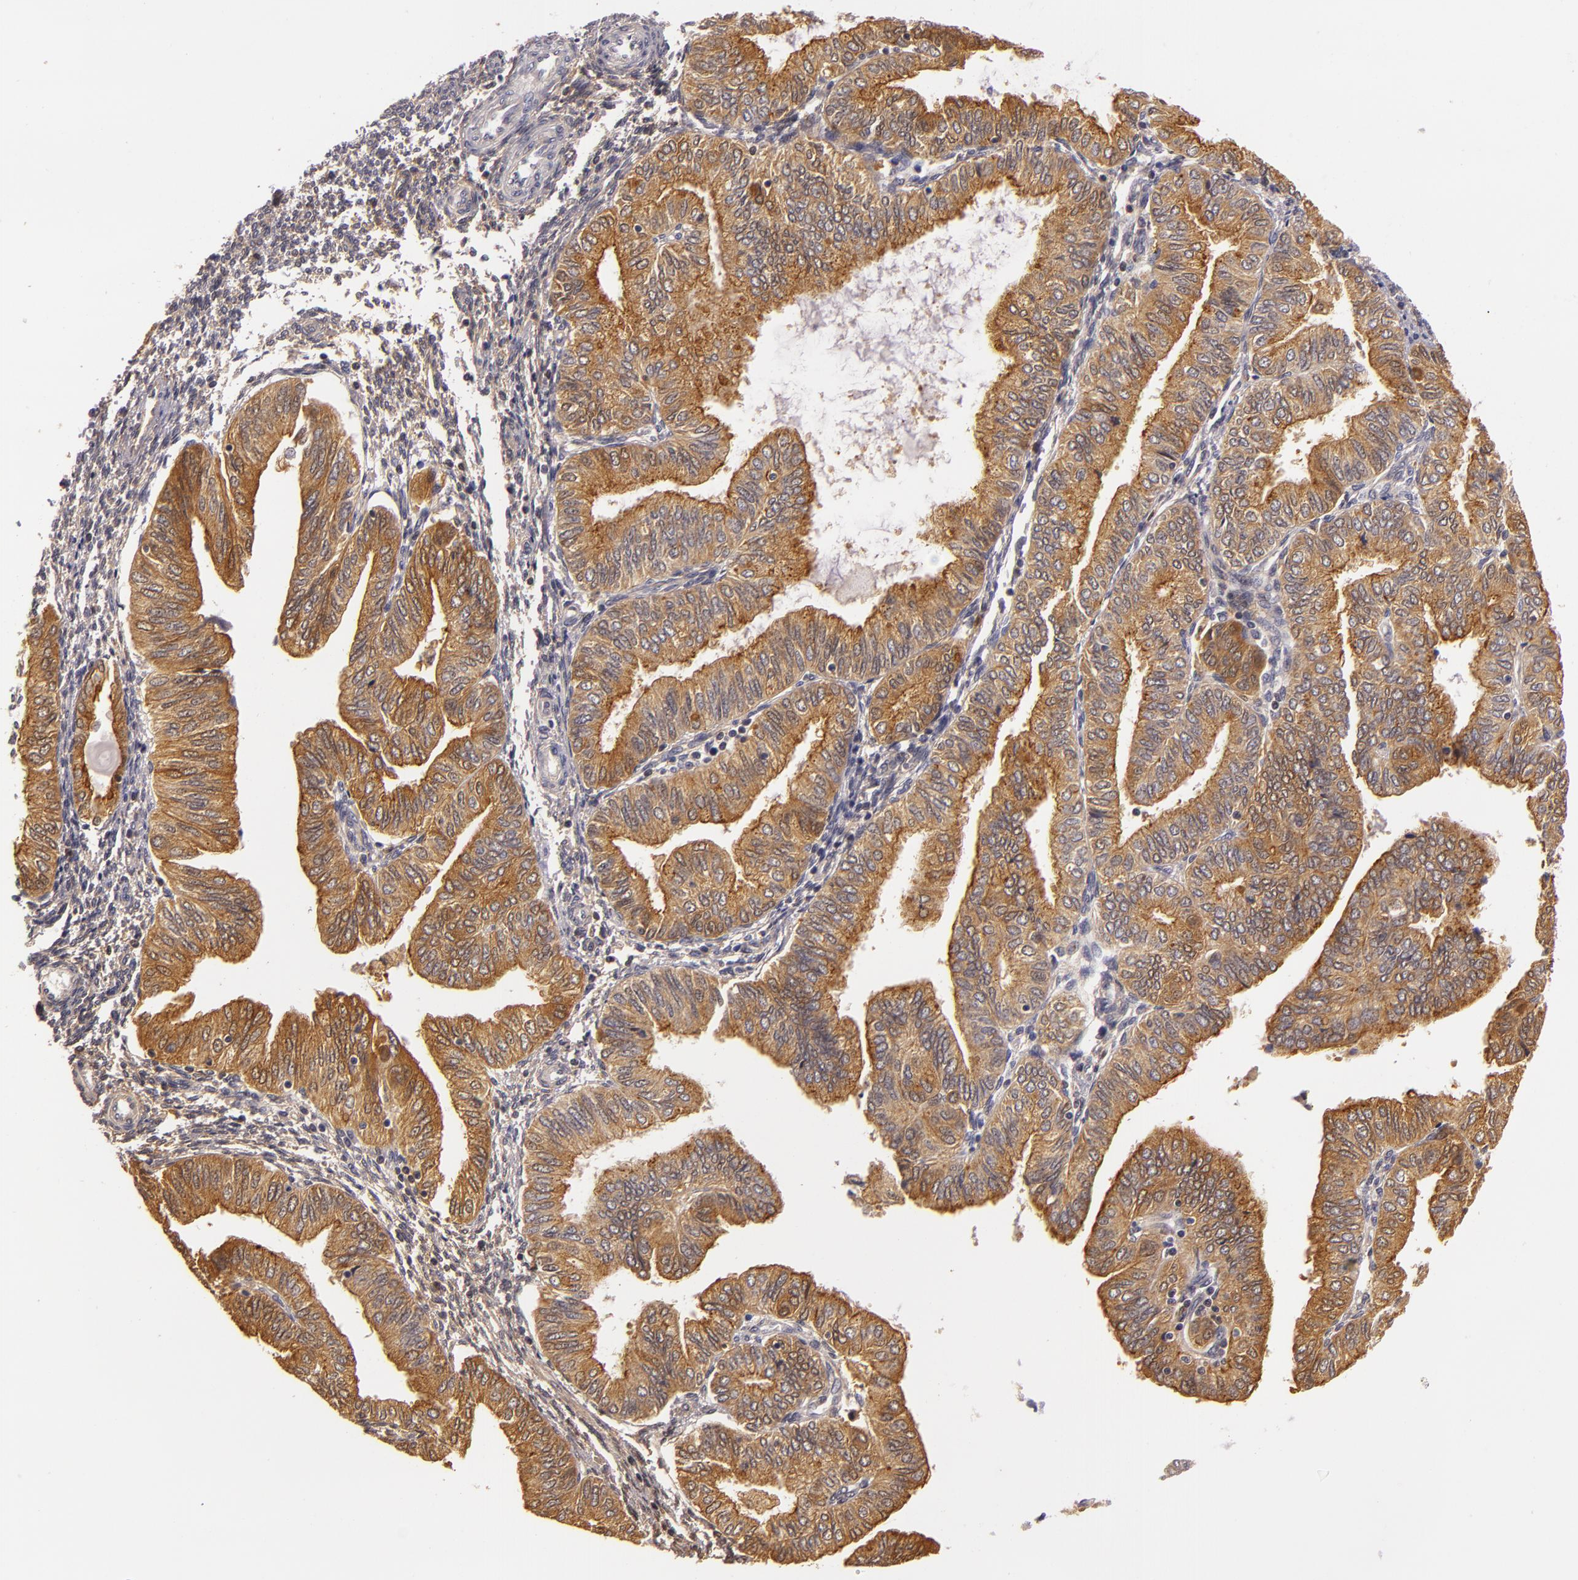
{"staining": {"intensity": "strong", "quantity": ">75%", "location": "nuclear"}, "tissue": "endometrial cancer", "cell_type": "Tumor cells", "image_type": "cancer", "snomed": [{"axis": "morphology", "description": "Adenocarcinoma, NOS"}, {"axis": "topography", "description": "Endometrium"}], "caption": "The micrograph exhibits a brown stain indicating the presence of a protein in the nuclear of tumor cells in endometrial adenocarcinoma.", "gene": "TOM1", "patient": {"sex": "female", "age": 51}}